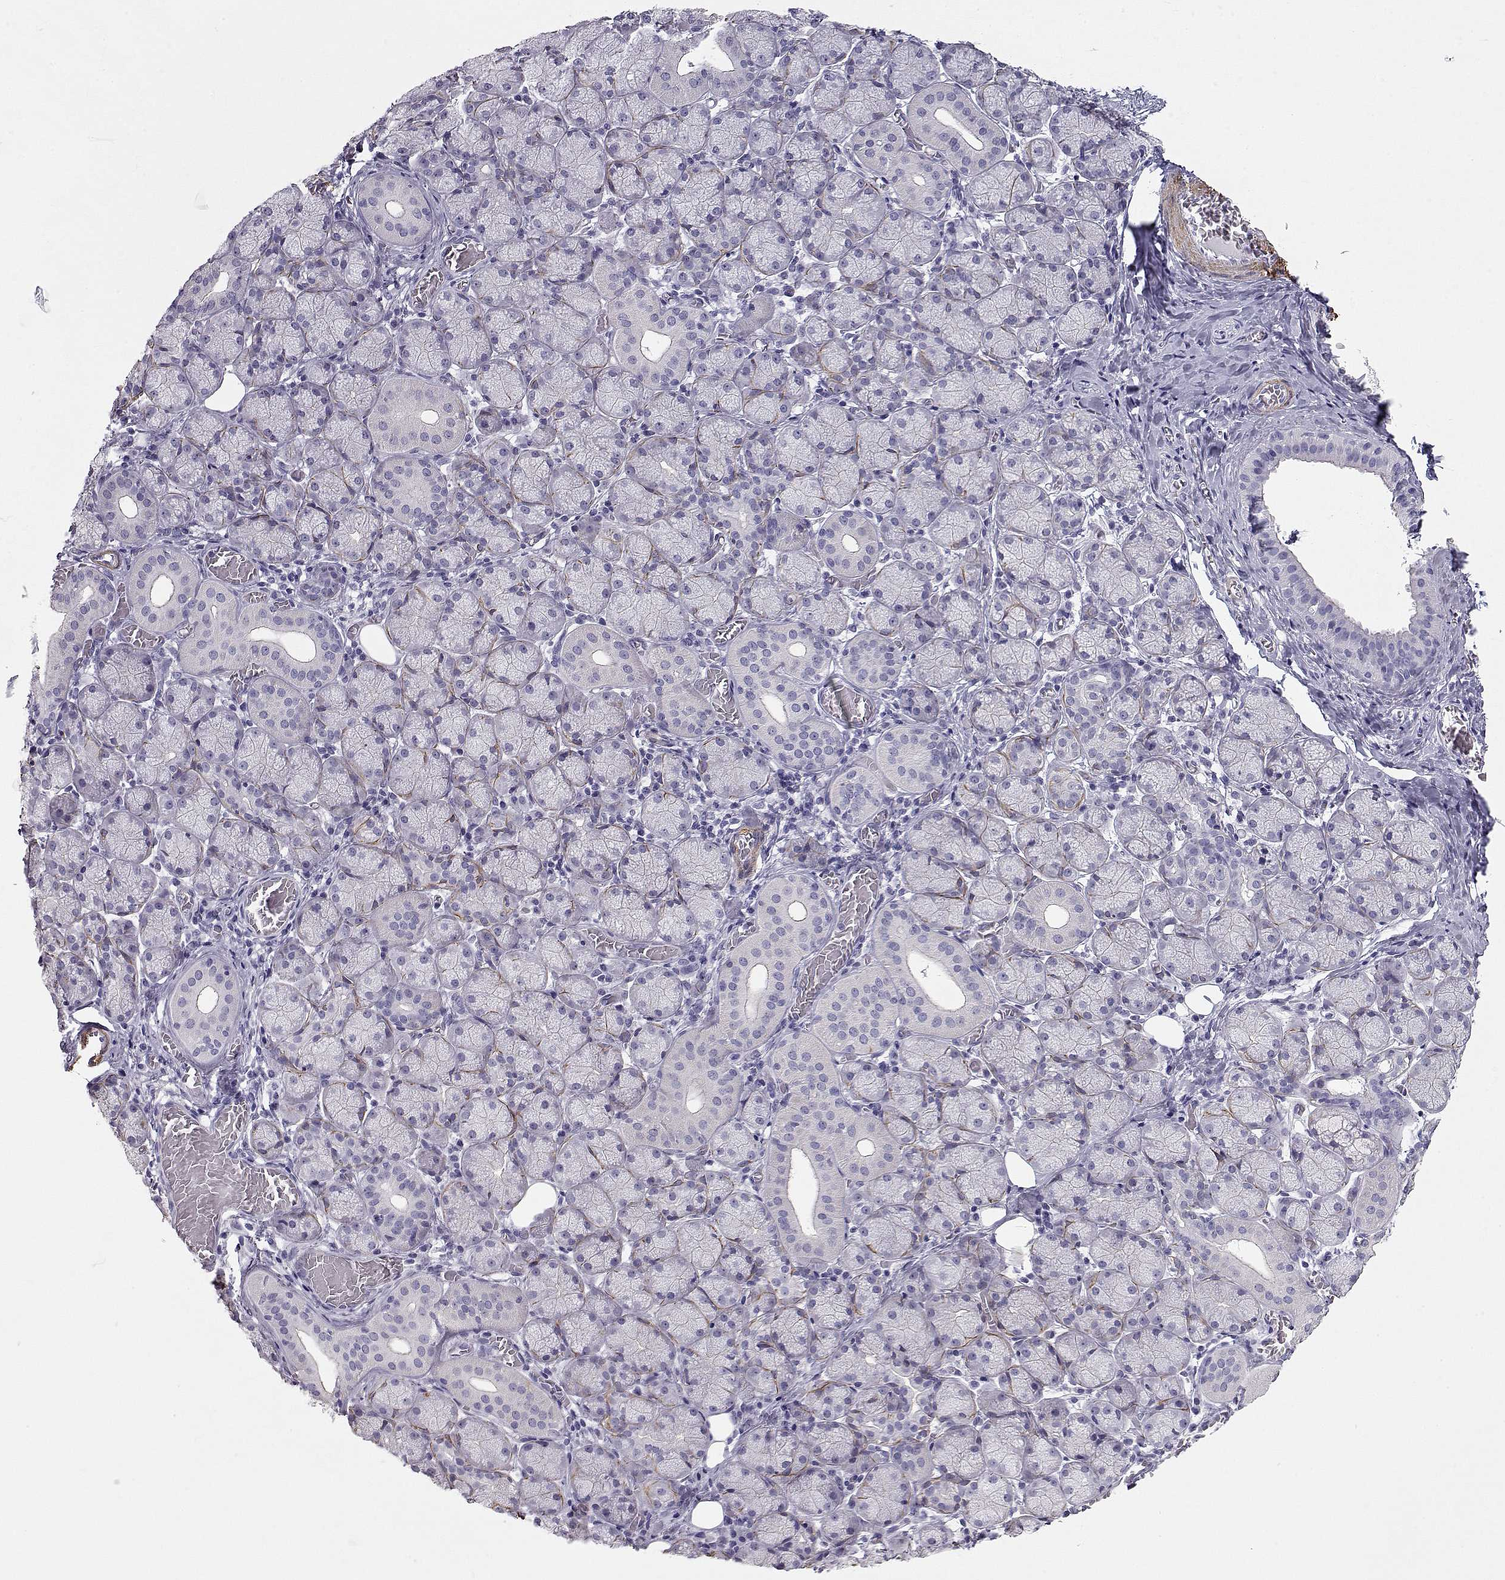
{"staining": {"intensity": "negative", "quantity": "none", "location": "none"}, "tissue": "salivary gland", "cell_type": "Glandular cells", "image_type": "normal", "snomed": [{"axis": "morphology", "description": "Normal tissue, NOS"}, {"axis": "topography", "description": "Salivary gland"}, {"axis": "topography", "description": "Peripheral nerve tissue"}], "caption": "DAB (3,3'-diaminobenzidine) immunohistochemical staining of normal salivary gland demonstrates no significant staining in glandular cells.", "gene": "SLITRK3", "patient": {"sex": "female", "age": 24}}